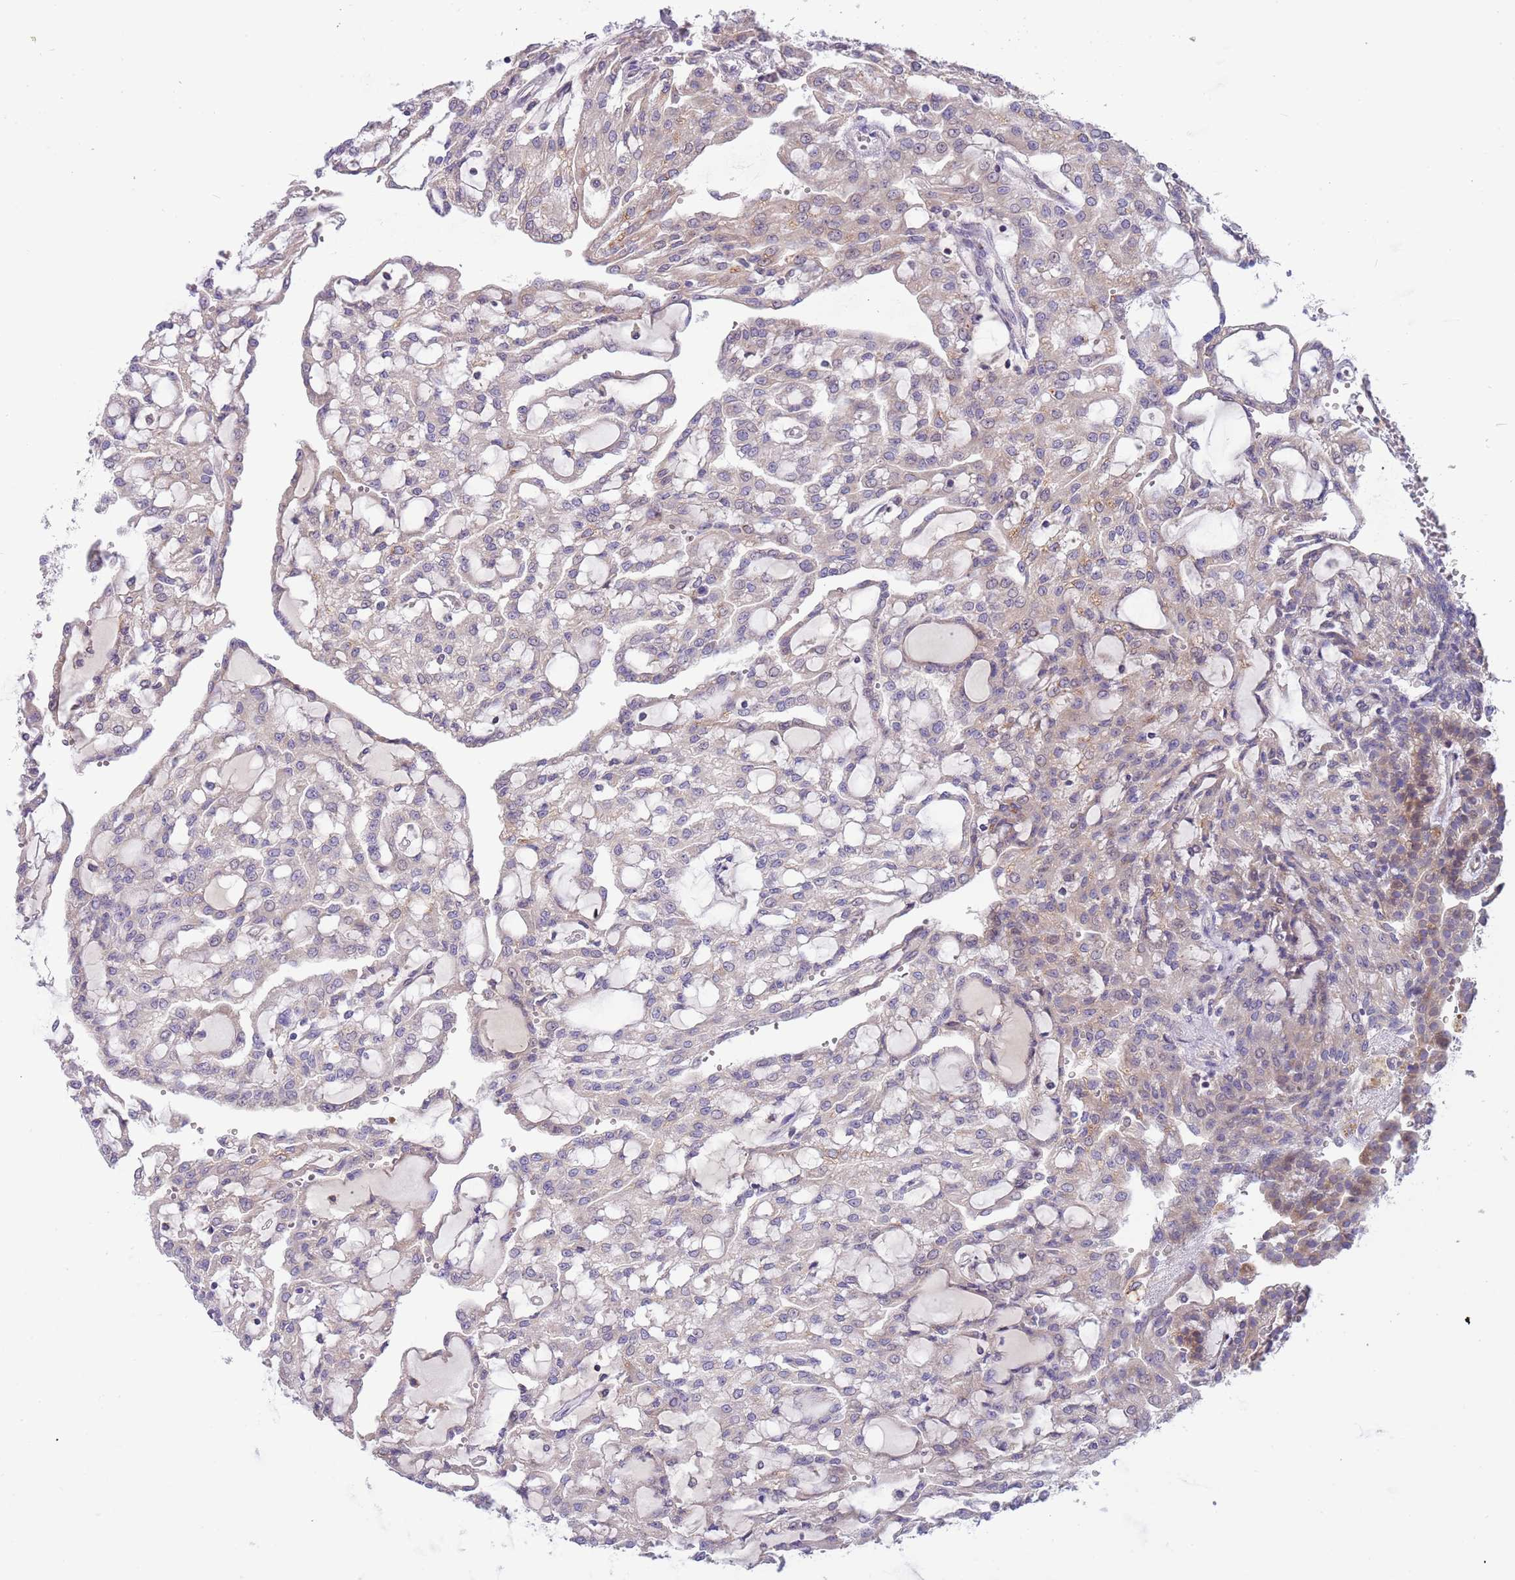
{"staining": {"intensity": "negative", "quantity": "none", "location": "none"}, "tissue": "renal cancer", "cell_type": "Tumor cells", "image_type": "cancer", "snomed": [{"axis": "morphology", "description": "Adenocarcinoma, NOS"}, {"axis": "topography", "description": "Kidney"}], "caption": "High magnification brightfield microscopy of renal cancer stained with DAB (3,3'-diaminobenzidine) (brown) and counterstained with hematoxylin (blue): tumor cells show no significant positivity.", "gene": "CABYR", "patient": {"sex": "male", "age": 63}}